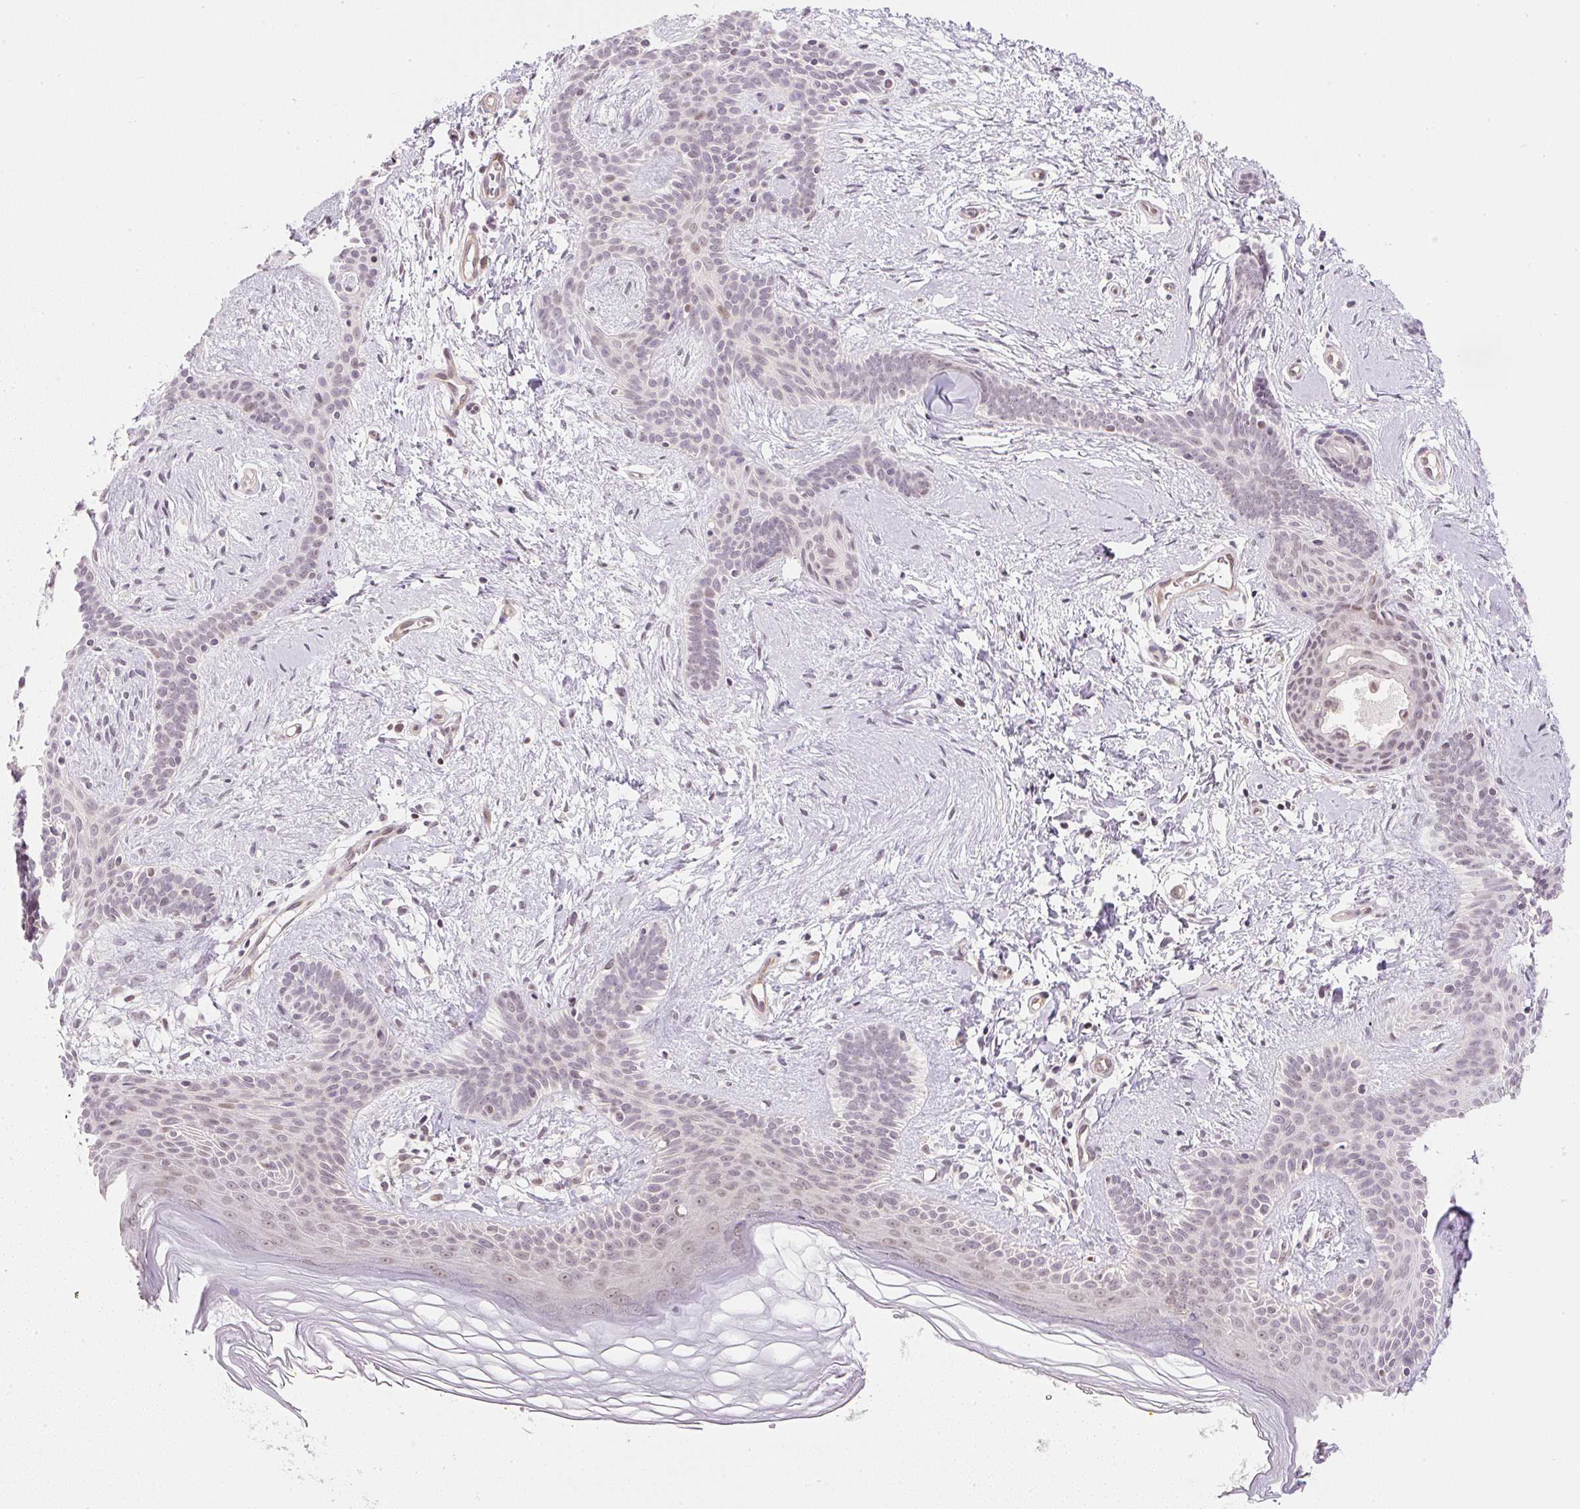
{"staining": {"intensity": "weak", "quantity": "25%-75%", "location": "nuclear"}, "tissue": "skin cancer", "cell_type": "Tumor cells", "image_type": "cancer", "snomed": [{"axis": "morphology", "description": "Basal cell carcinoma"}, {"axis": "topography", "description": "Skin"}], "caption": "Immunohistochemistry (IHC) (DAB (3,3'-diaminobenzidine)) staining of skin basal cell carcinoma displays weak nuclear protein staining in approximately 25%-75% of tumor cells.", "gene": "DPPA4", "patient": {"sex": "male", "age": 78}}